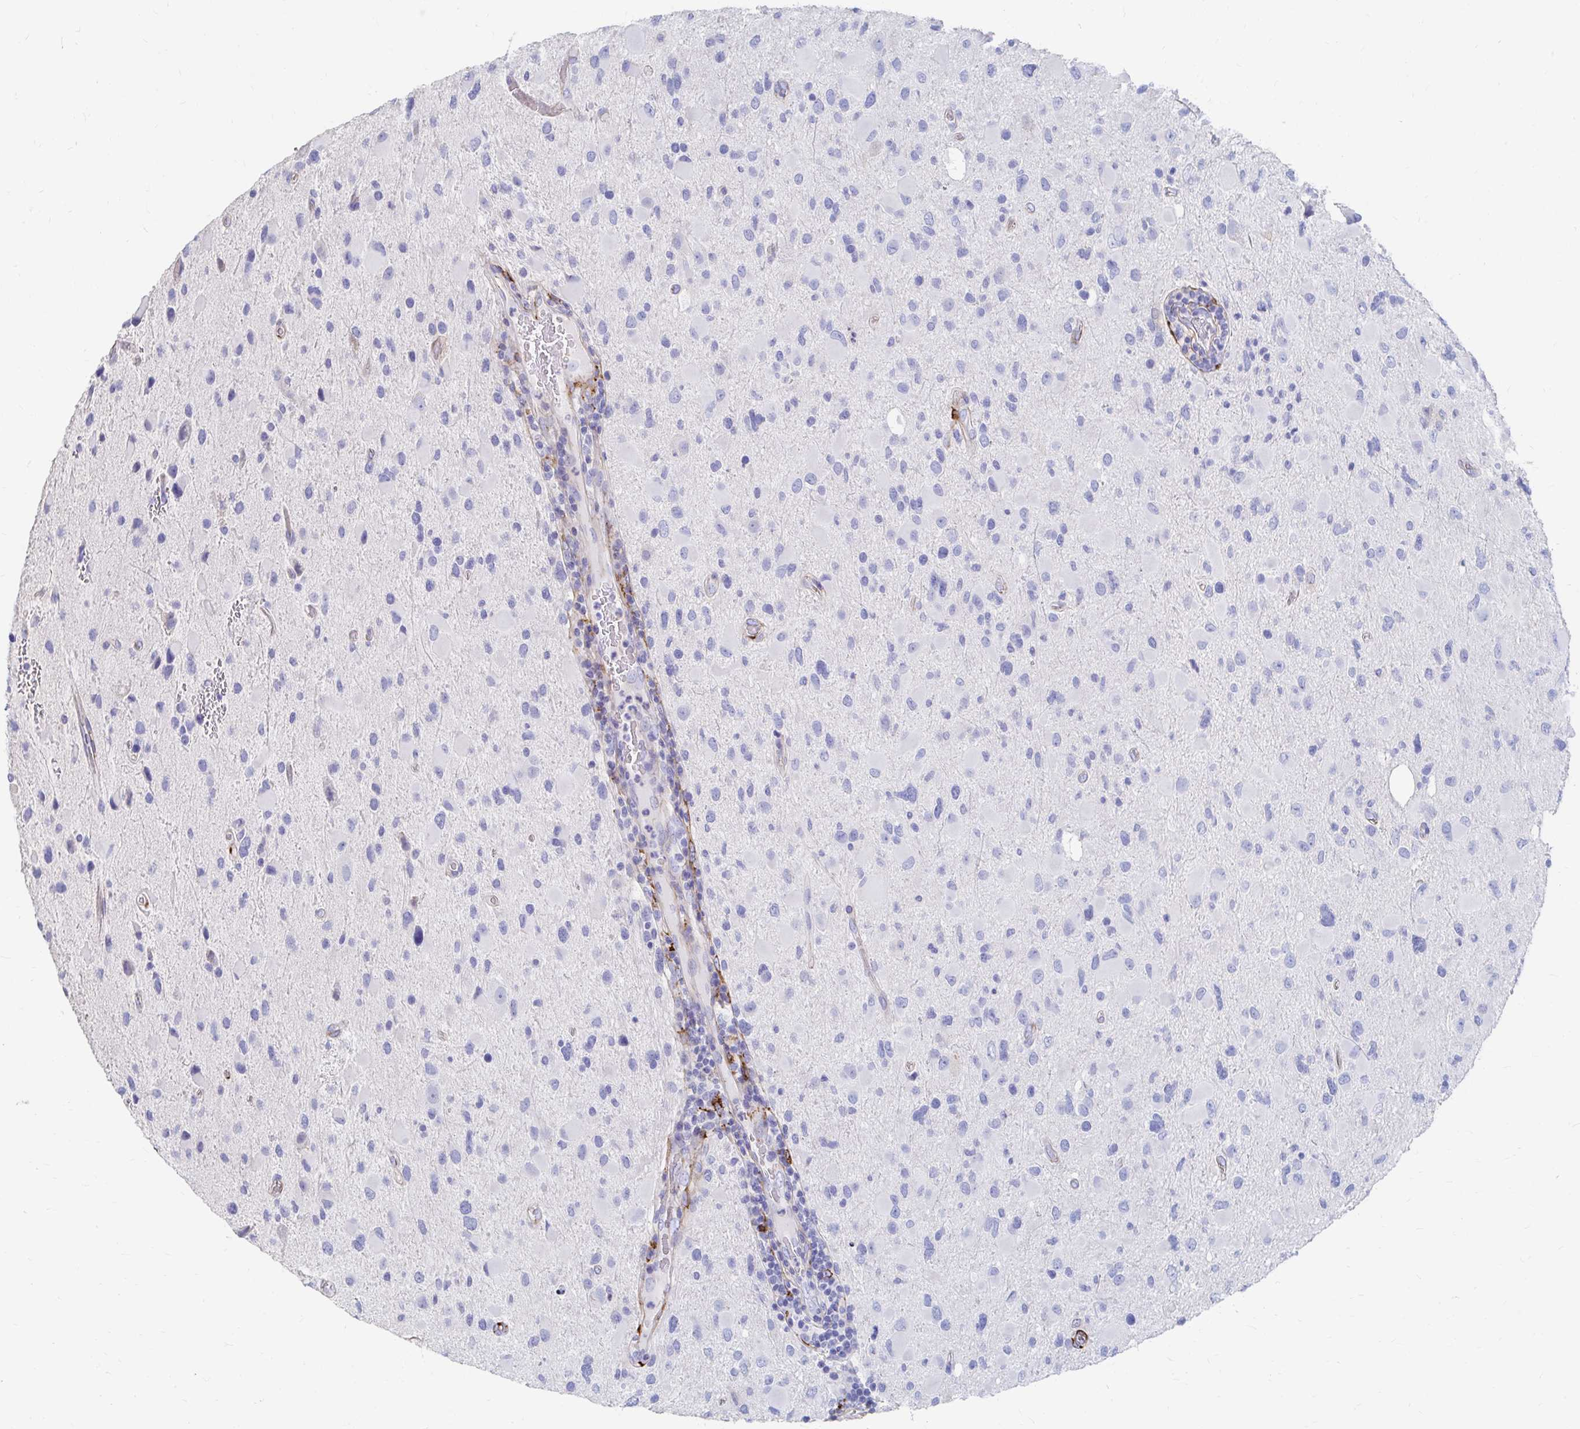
{"staining": {"intensity": "negative", "quantity": "none", "location": "none"}, "tissue": "glioma", "cell_type": "Tumor cells", "image_type": "cancer", "snomed": [{"axis": "morphology", "description": "Glioma, malignant, Low grade"}, {"axis": "topography", "description": "Brain"}], "caption": "Glioma was stained to show a protein in brown. There is no significant staining in tumor cells.", "gene": "LAMC3", "patient": {"sex": "female", "age": 32}}